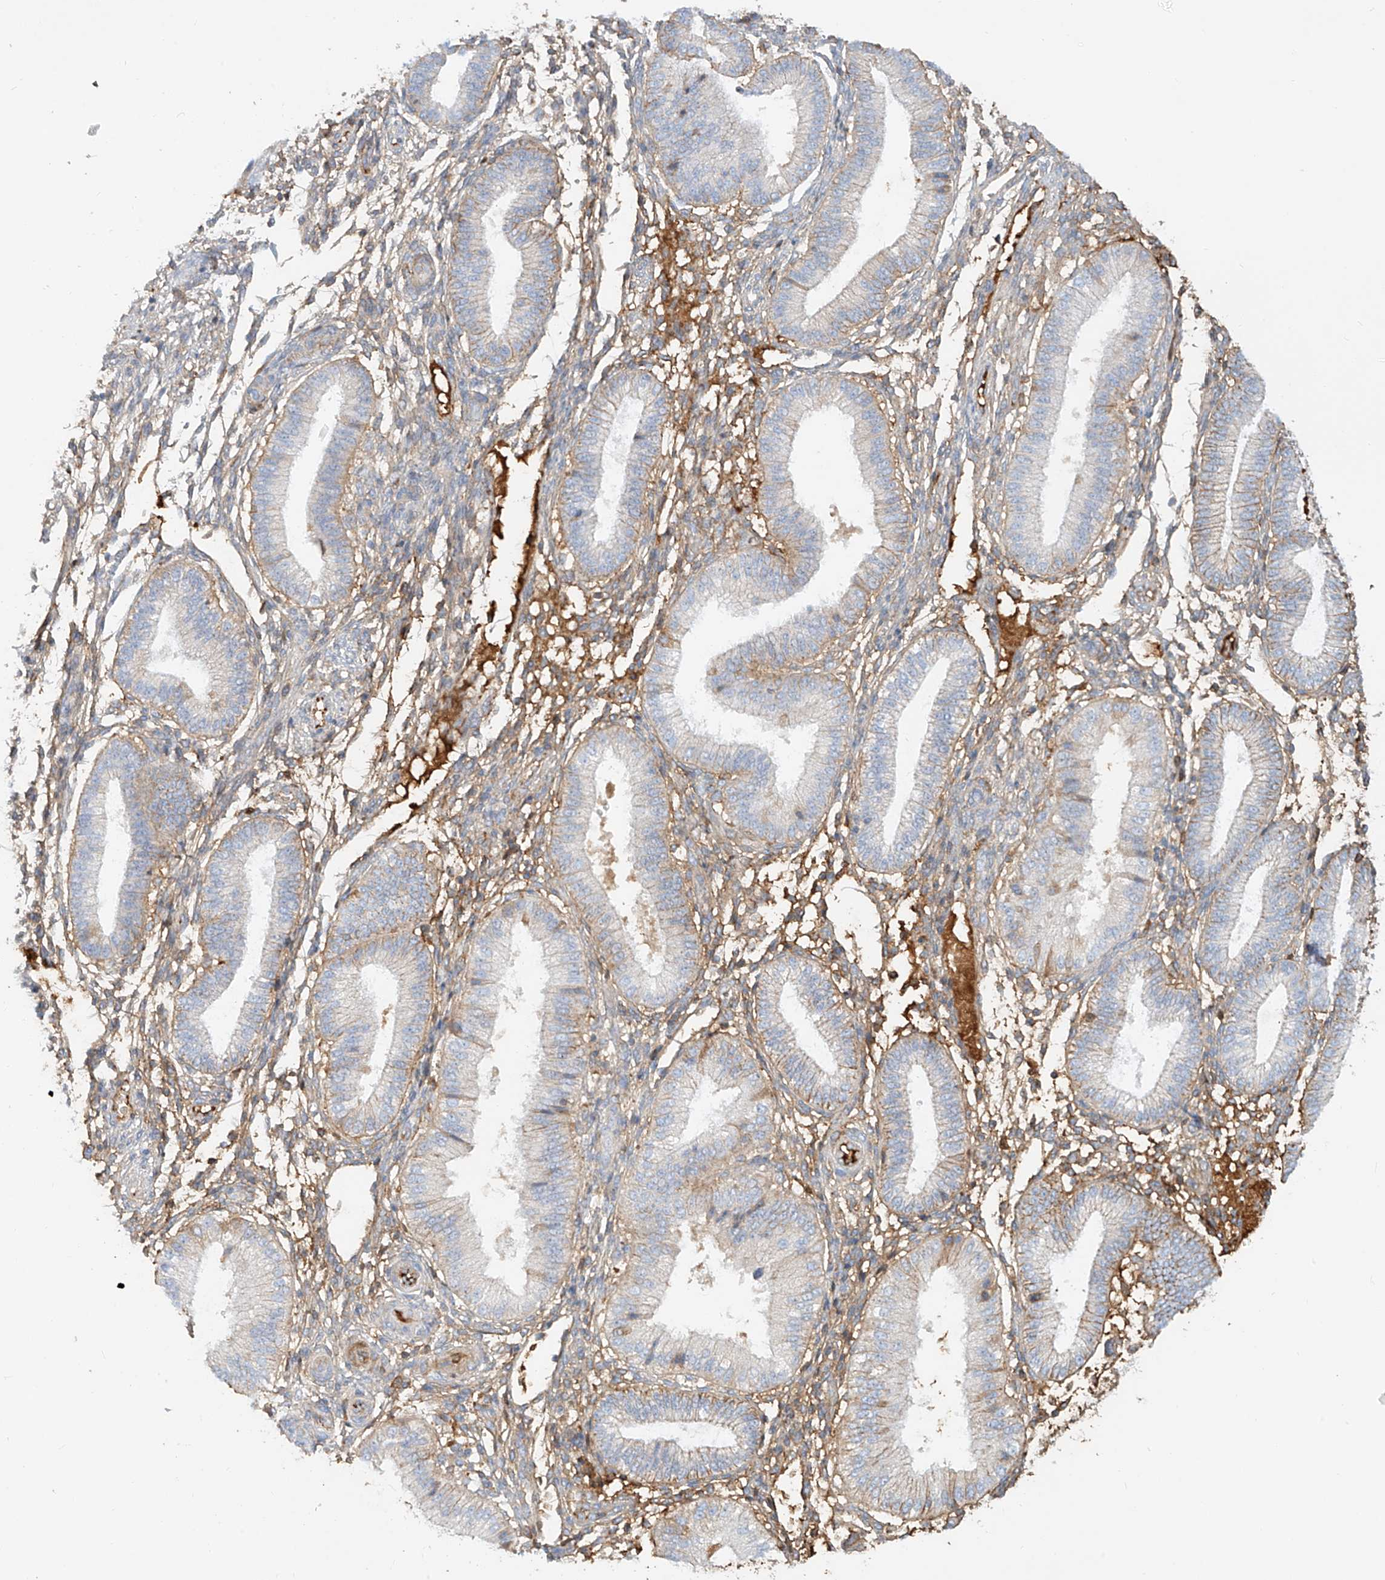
{"staining": {"intensity": "moderate", "quantity": "25%-75%", "location": "cytoplasmic/membranous"}, "tissue": "endometrium", "cell_type": "Cells in endometrial stroma", "image_type": "normal", "snomed": [{"axis": "morphology", "description": "Normal tissue, NOS"}, {"axis": "topography", "description": "Endometrium"}], "caption": "Protein expression analysis of normal endometrium displays moderate cytoplasmic/membranous positivity in about 25%-75% of cells in endometrial stroma. (Stains: DAB in brown, nuclei in blue, Microscopy: brightfield microscopy at high magnification).", "gene": "OCSTAMP", "patient": {"sex": "female", "age": 39}}